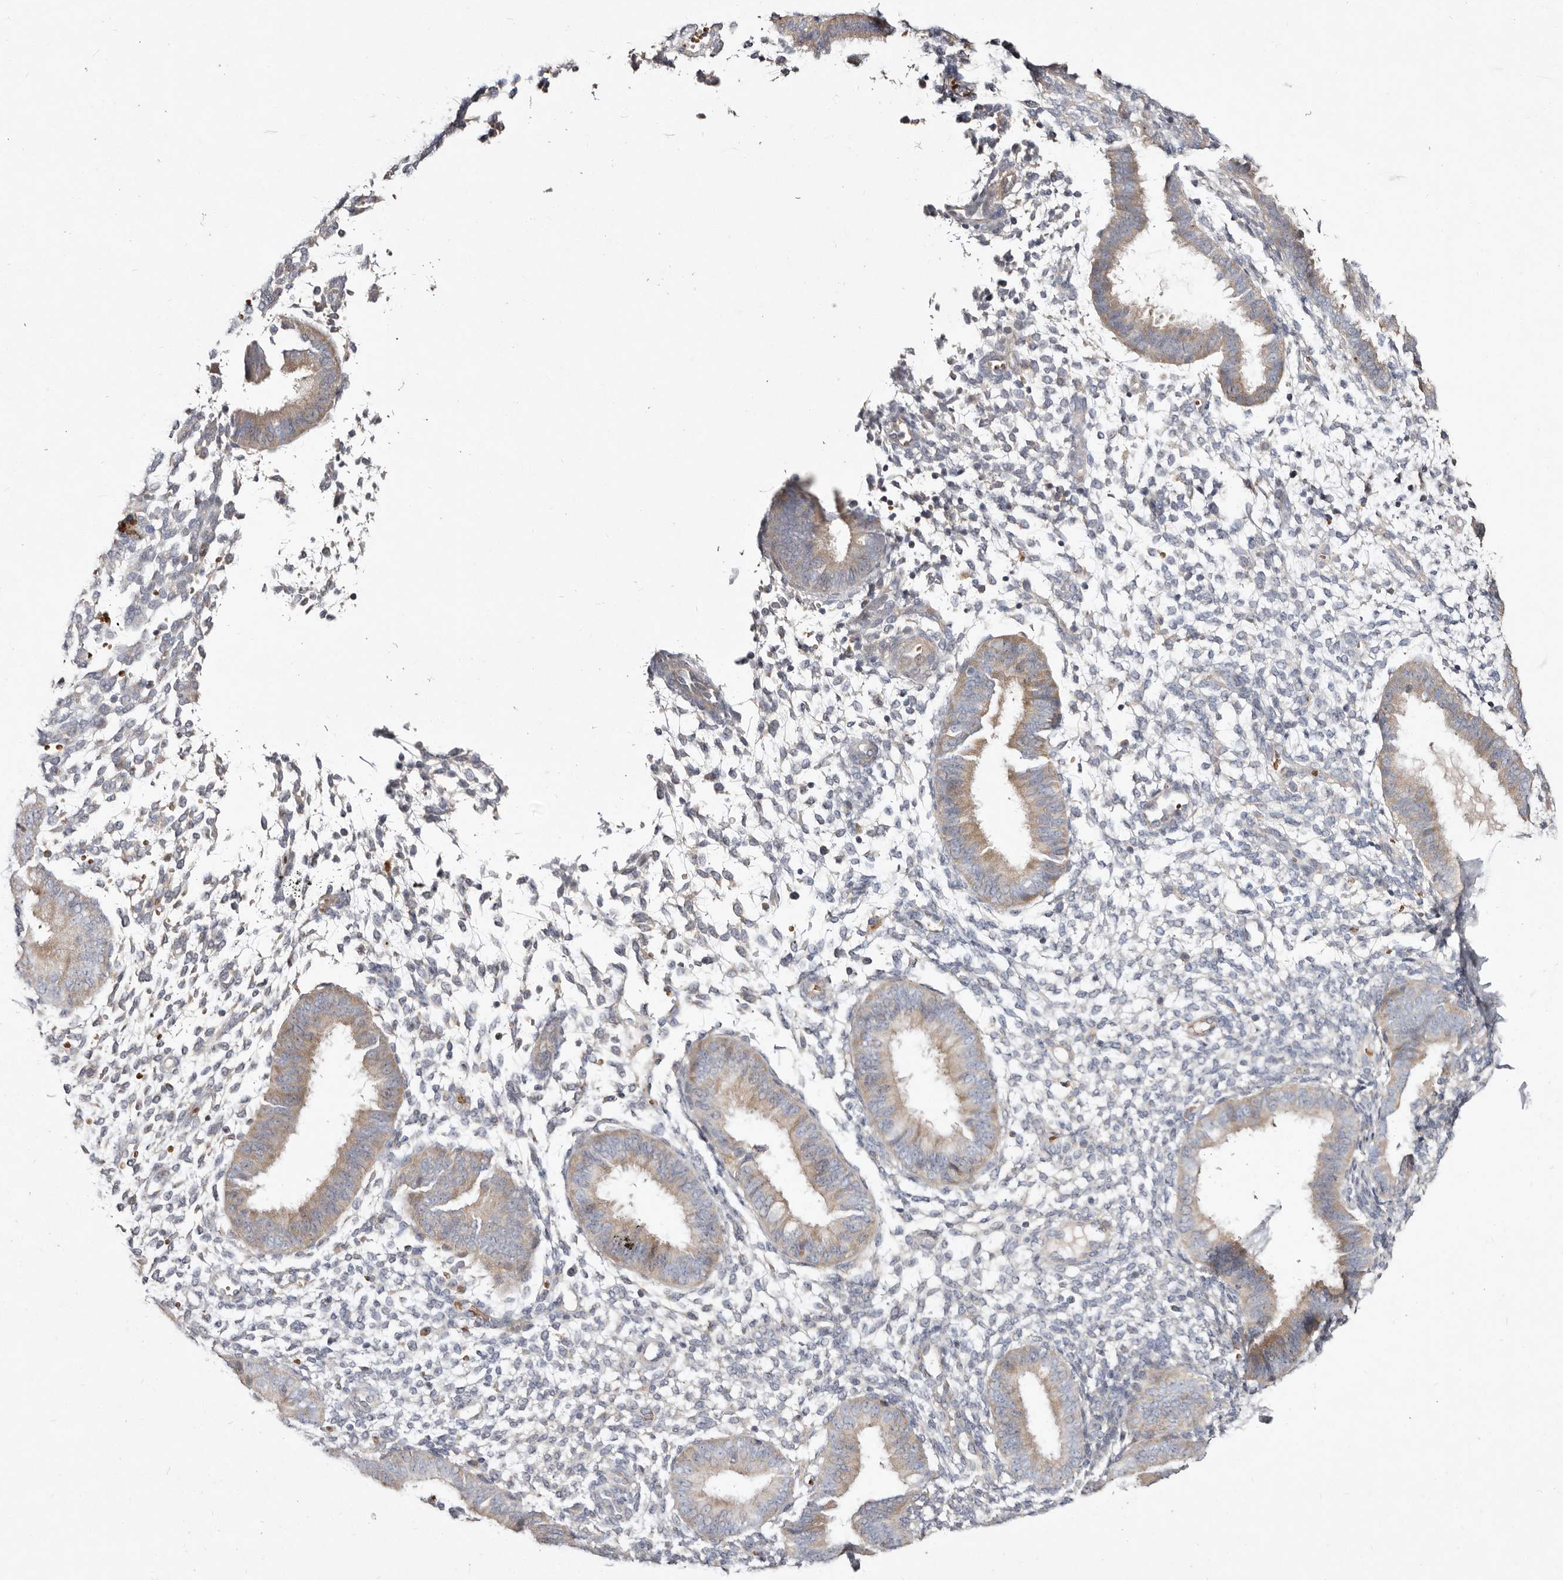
{"staining": {"intensity": "negative", "quantity": "none", "location": "none"}, "tissue": "endometrium", "cell_type": "Cells in endometrial stroma", "image_type": "normal", "snomed": [{"axis": "morphology", "description": "Normal tissue, NOS"}, {"axis": "topography", "description": "Uterus"}, {"axis": "topography", "description": "Endometrium"}], "caption": "Cells in endometrial stroma show no significant positivity in normal endometrium. (Brightfield microscopy of DAB immunohistochemistry (IHC) at high magnification).", "gene": "SLC25A20", "patient": {"sex": "female", "age": 48}}